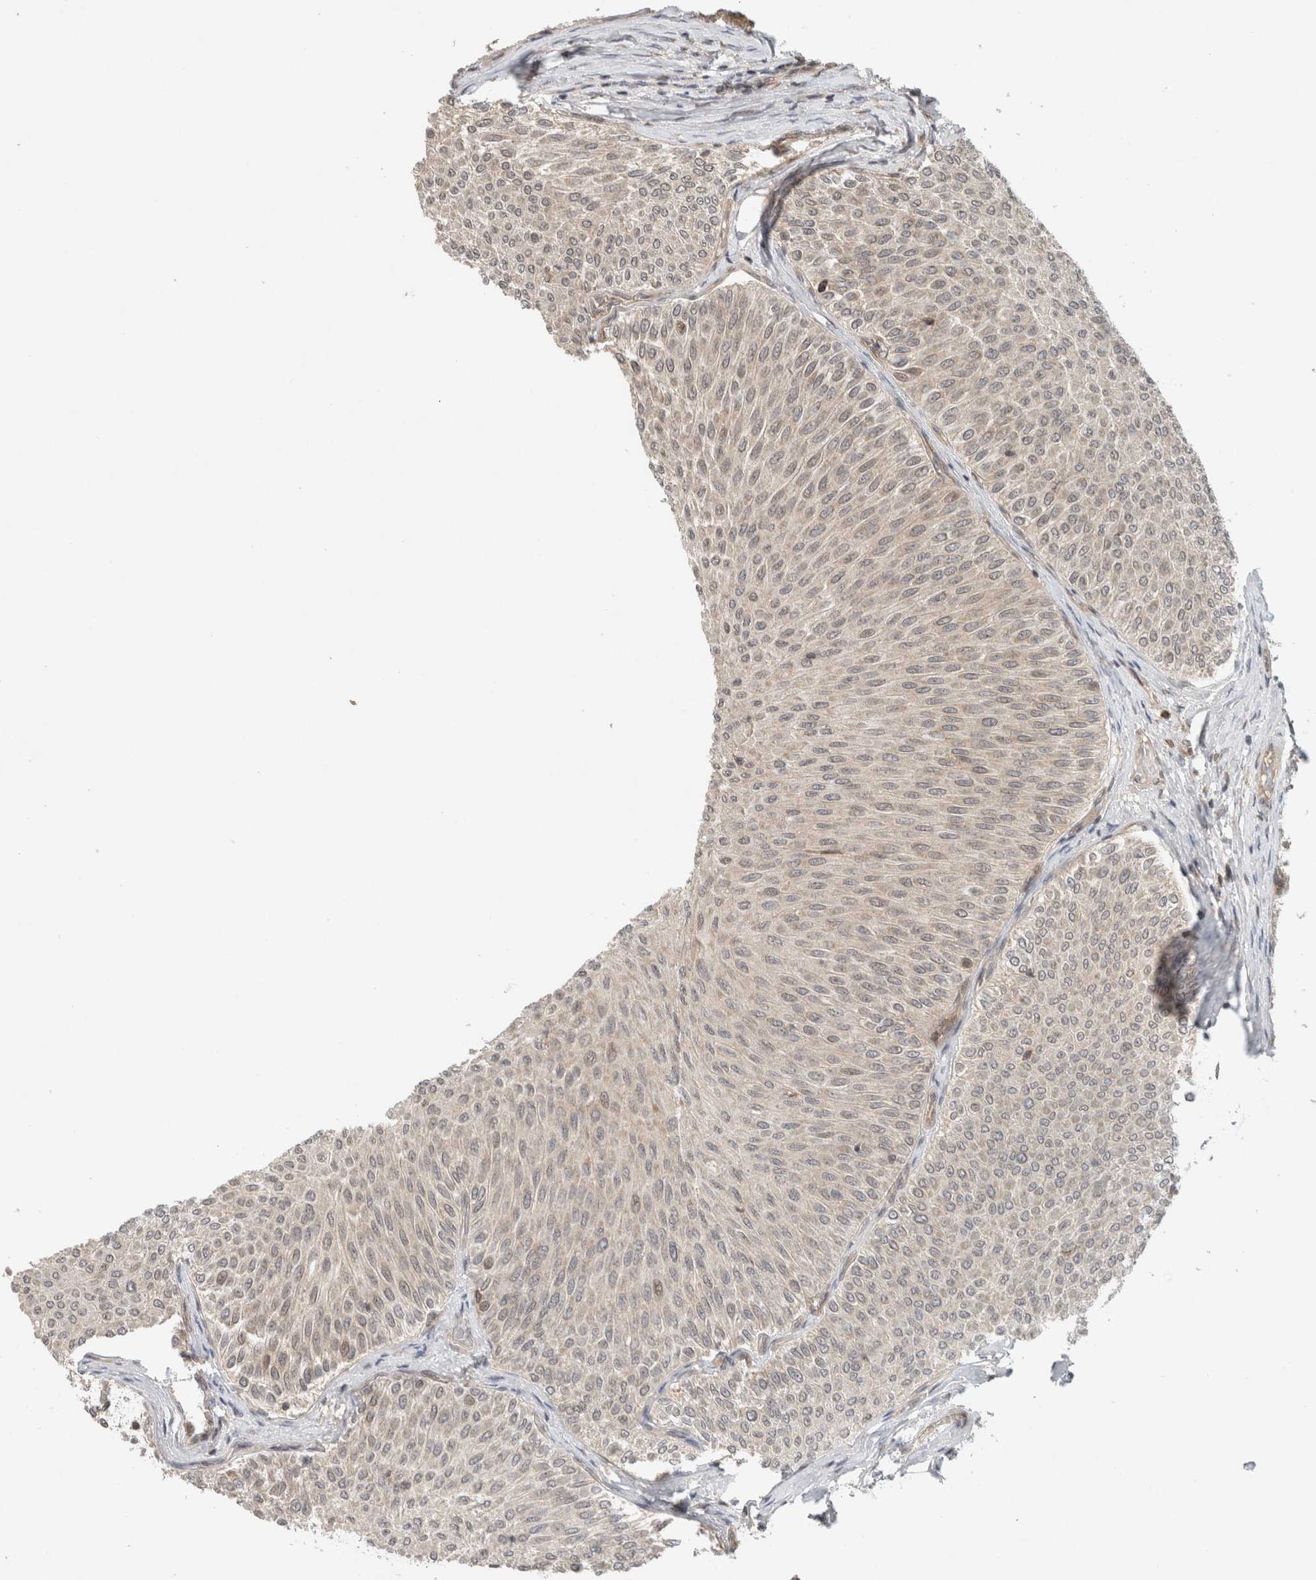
{"staining": {"intensity": "negative", "quantity": "none", "location": "none"}, "tissue": "urothelial cancer", "cell_type": "Tumor cells", "image_type": "cancer", "snomed": [{"axis": "morphology", "description": "Urothelial carcinoma, Low grade"}, {"axis": "topography", "description": "Urinary bladder"}], "caption": "Immunohistochemistry image of human urothelial cancer stained for a protein (brown), which reveals no staining in tumor cells. The staining is performed using DAB brown chromogen with nuclei counter-stained in using hematoxylin.", "gene": "CAAP1", "patient": {"sex": "male", "age": 78}}